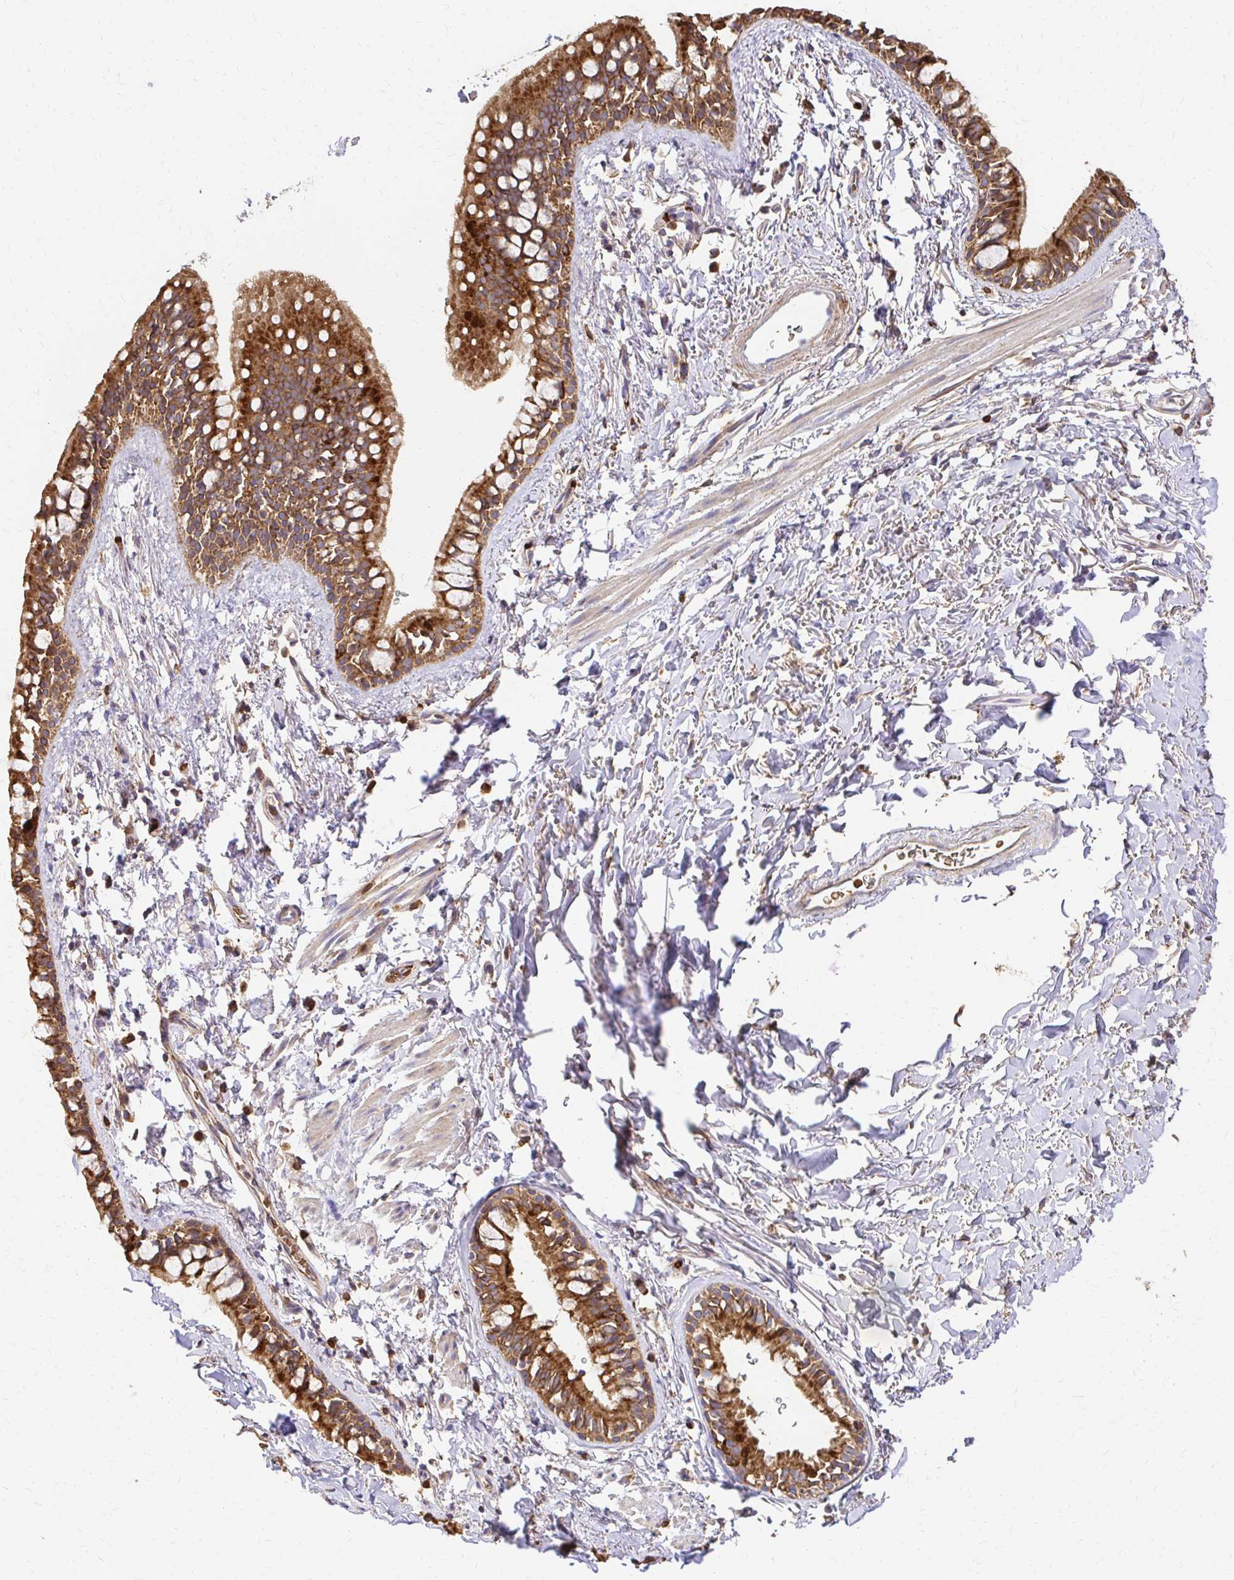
{"staining": {"intensity": "strong", "quantity": ">75%", "location": "cytoplasmic/membranous"}, "tissue": "bronchus", "cell_type": "Respiratory epithelial cells", "image_type": "normal", "snomed": [{"axis": "morphology", "description": "Normal tissue, NOS"}, {"axis": "topography", "description": "Lymph node"}, {"axis": "topography", "description": "Cartilage tissue"}, {"axis": "topography", "description": "Bronchus"}], "caption": "Immunohistochemistry staining of unremarkable bronchus, which reveals high levels of strong cytoplasmic/membranous positivity in approximately >75% of respiratory epithelial cells indicating strong cytoplasmic/membranous protein positivity. The staining was performed using DAB (3,3'-diaminobenzidine) (brown) for protein detection and nuclei were counterstained in hematoxylin (blue).", "gene": "MRPL13", "patient": {"sex": "female", "age": 70}}